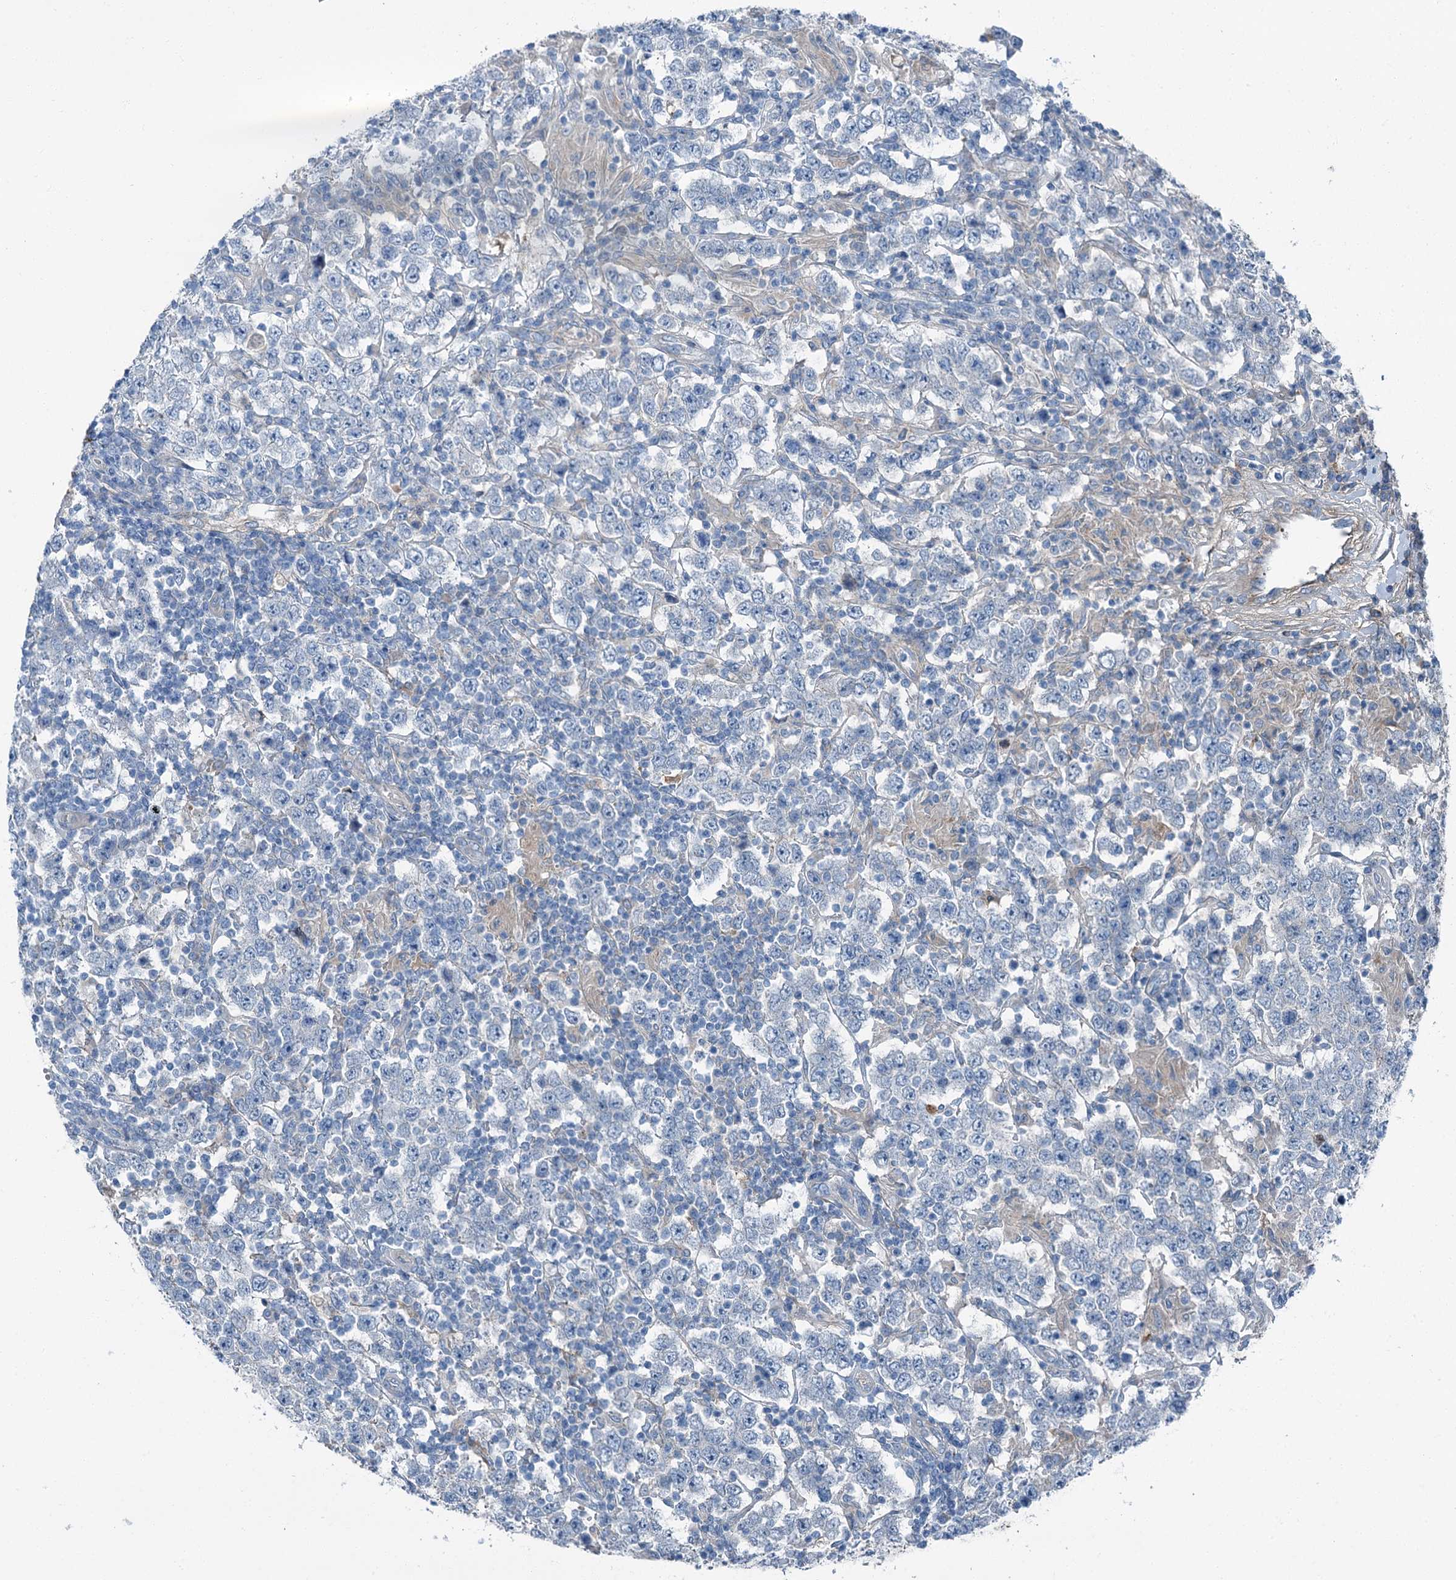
{"staining": {"intensity": "negative", "quantity": "none", "location": "none"}, "tissue": "testis cancer", "cell_type": "Tumor cells", "image_type": "cancer", "snomed": [{"axis": "morphology", "description": "Normal tissue, NOS"}, {"axis": "morphology", "description": "Urothelial carcinoma, High grade"}, {"axis": "morphology", "description": "Seminoma, NOS"}, {"axis": "morphology", "description": "Carcinoma, Embryonal, NOS"}, {"axis": "topography", "description": "Urinary bladder"}, {"axis": "topography", "description": "Testis"}], "caption": "IHC of testis embryonal carcinoma shows no expression in tumor cells. (IHC, brightfield microscopy, high magnification).", "gene": "AXL", "patient": {"sex": "male", "age": 41}}